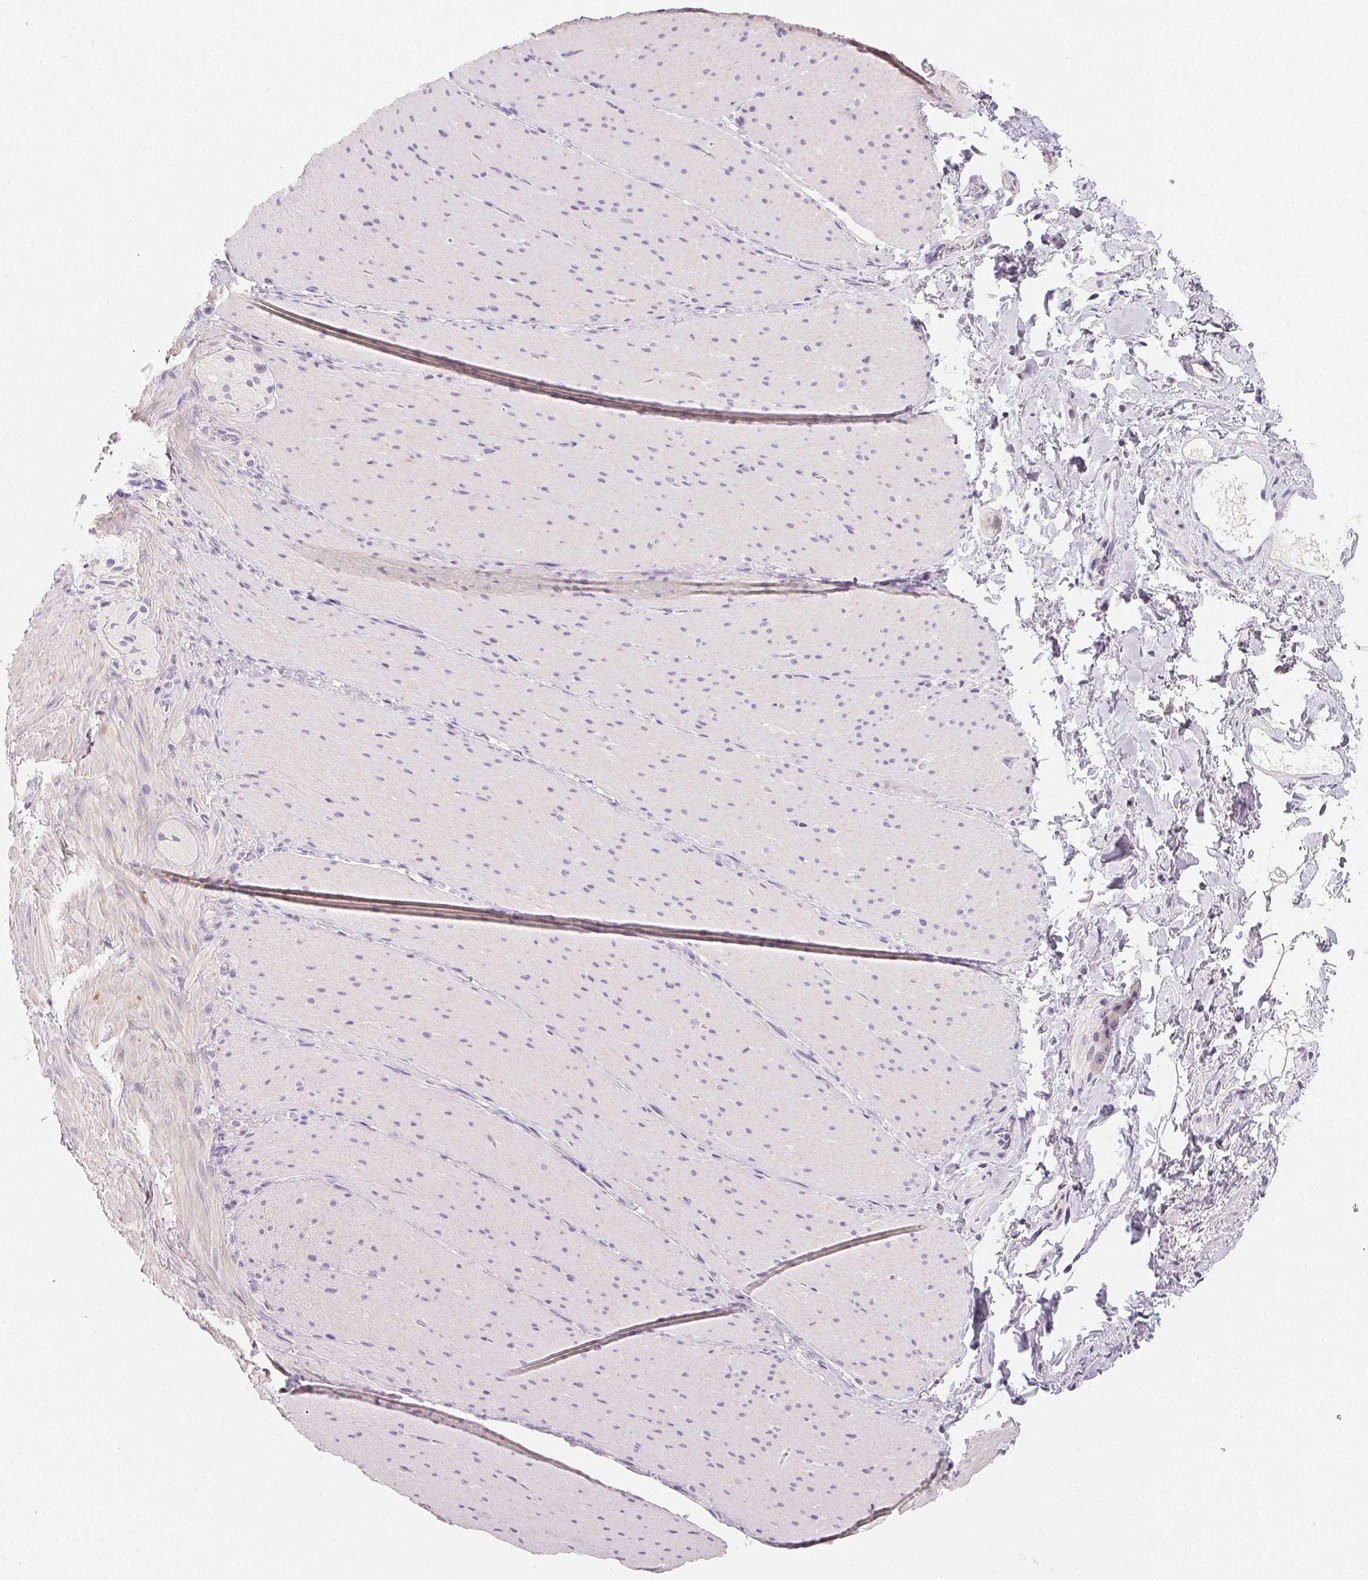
{"staining": {"intensity": "moderate", "quantity": "<25%", "location": "cytoplasmic/membranous"}, "tissue": "smooth muscle", "cell_type": "Smooth muscle cells", "image_type": "normal", "snomed": [{"axis": "morphology", "description": "Normal tissue, NOS"}, {"axis": "topography", "description": "Smooth muscle"}, {"axis": "topography", "description": "Colon"}], "caption": "Immunohistochemical staining of benign human smooth muscle shows low levels of moderate cytoplasmic/membranous staining in approximately <25% of smooth muscle cells. The staining is performed using DAB (3,3'-diaminobenzidine) brown chromogen to label protein expression. The nuclei are counter-stained blue using hematoxylin.", "gene": "MIOX", "patient": {"sex": "male", "age": 73}}